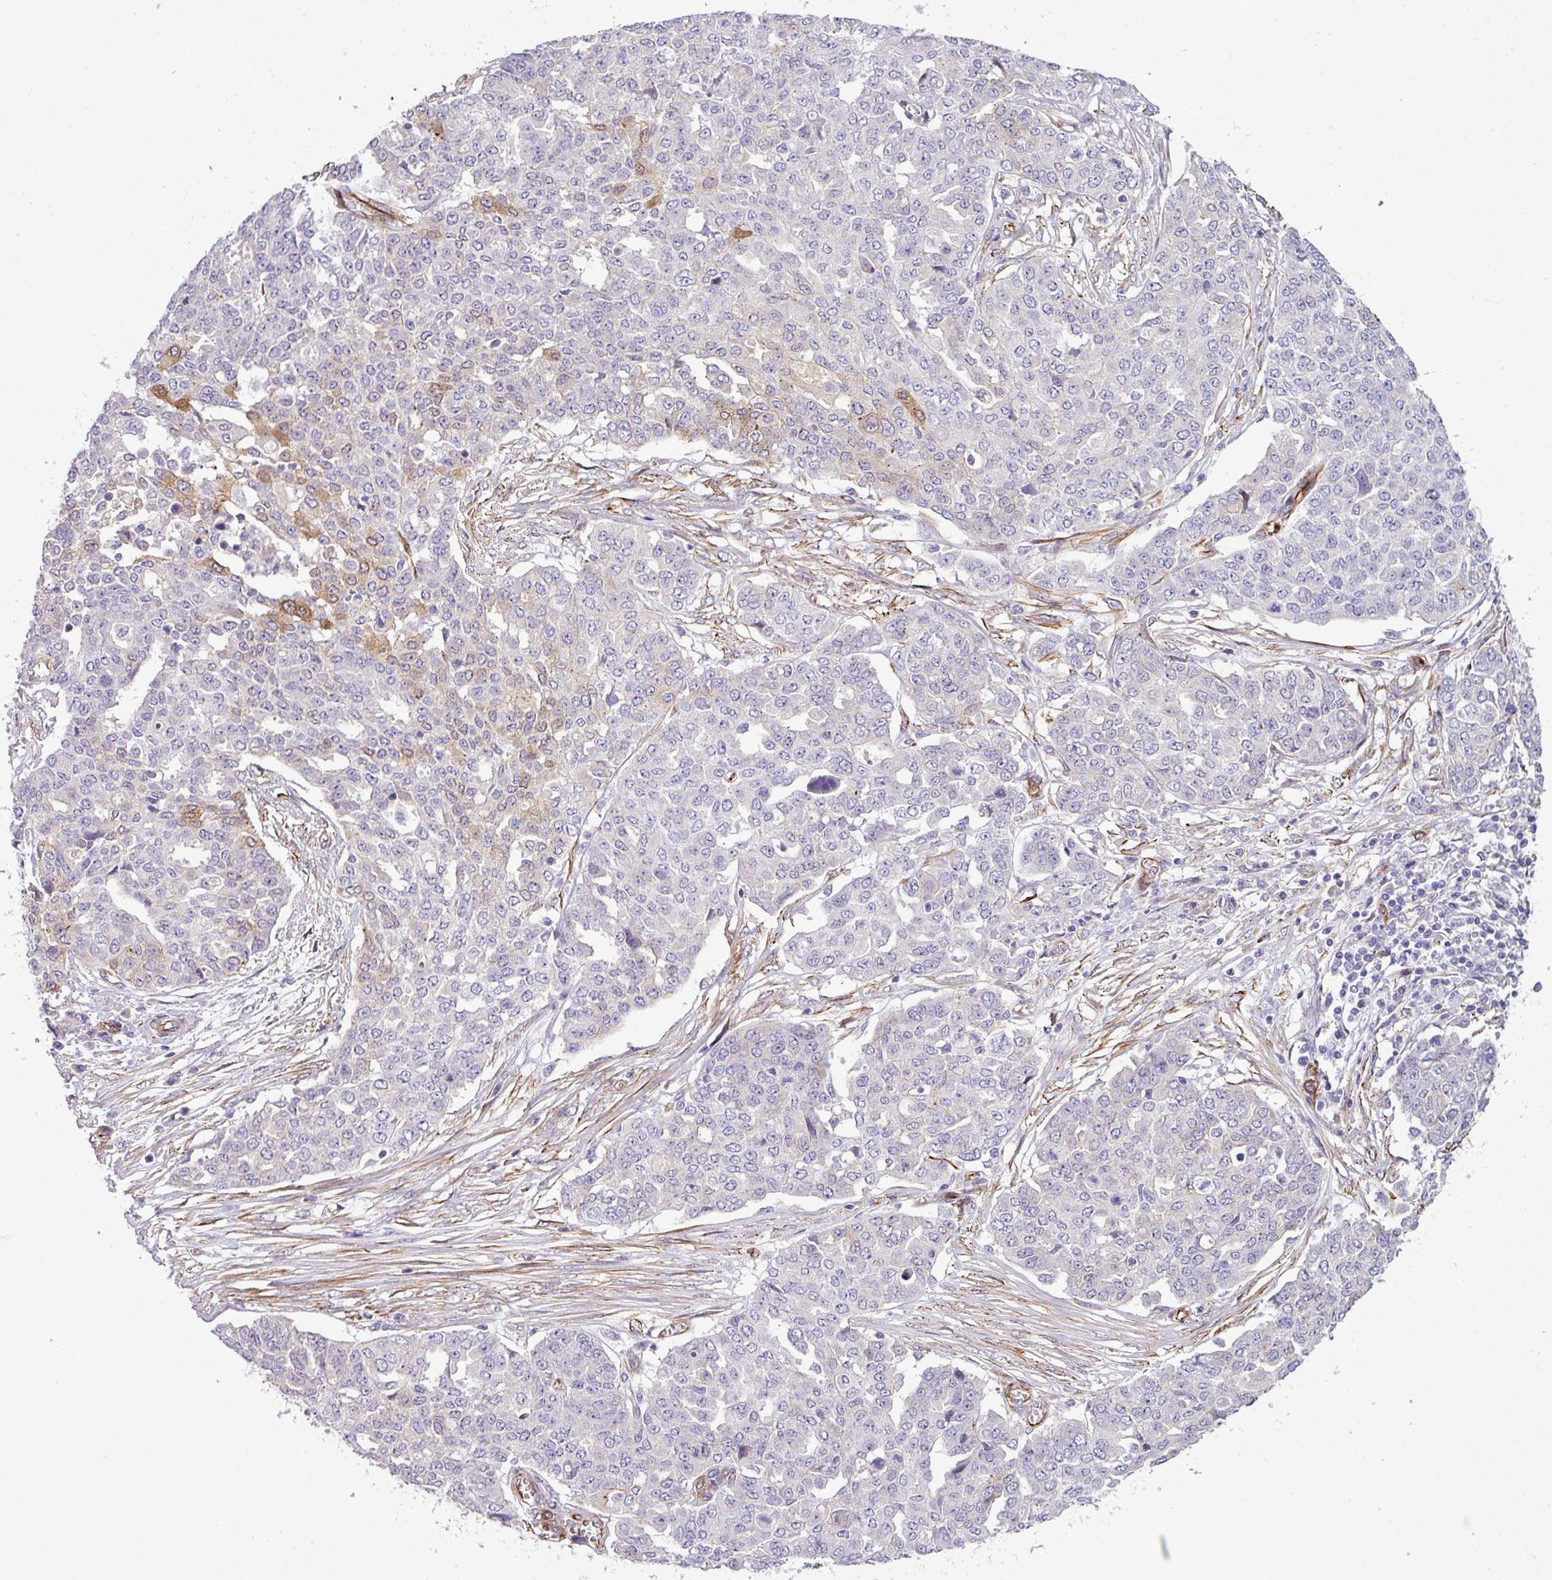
{"staining": {"intensity": "moderate", "quantity": "<25%", "location": "cytoplasmic/membranous"}, "tissue": "ovarian cancer", "cell_type": "Tumor cells", "image_type": "cancer", "snomed": [{"axis": "morphology", "description": "Cystadenocarcinoma, serous, NOS"}, {"axis": "topography", "description": "Soft tissue"}, {"axis": "topography", "description": "Ovary"}], "caption": "Ovarian cancer tissue displays moderate cytoplasmic/membranous positivity in about <25% of tumor cells", "gene": "PARD6A", "patient": {"sex": "female", "age": 57}}